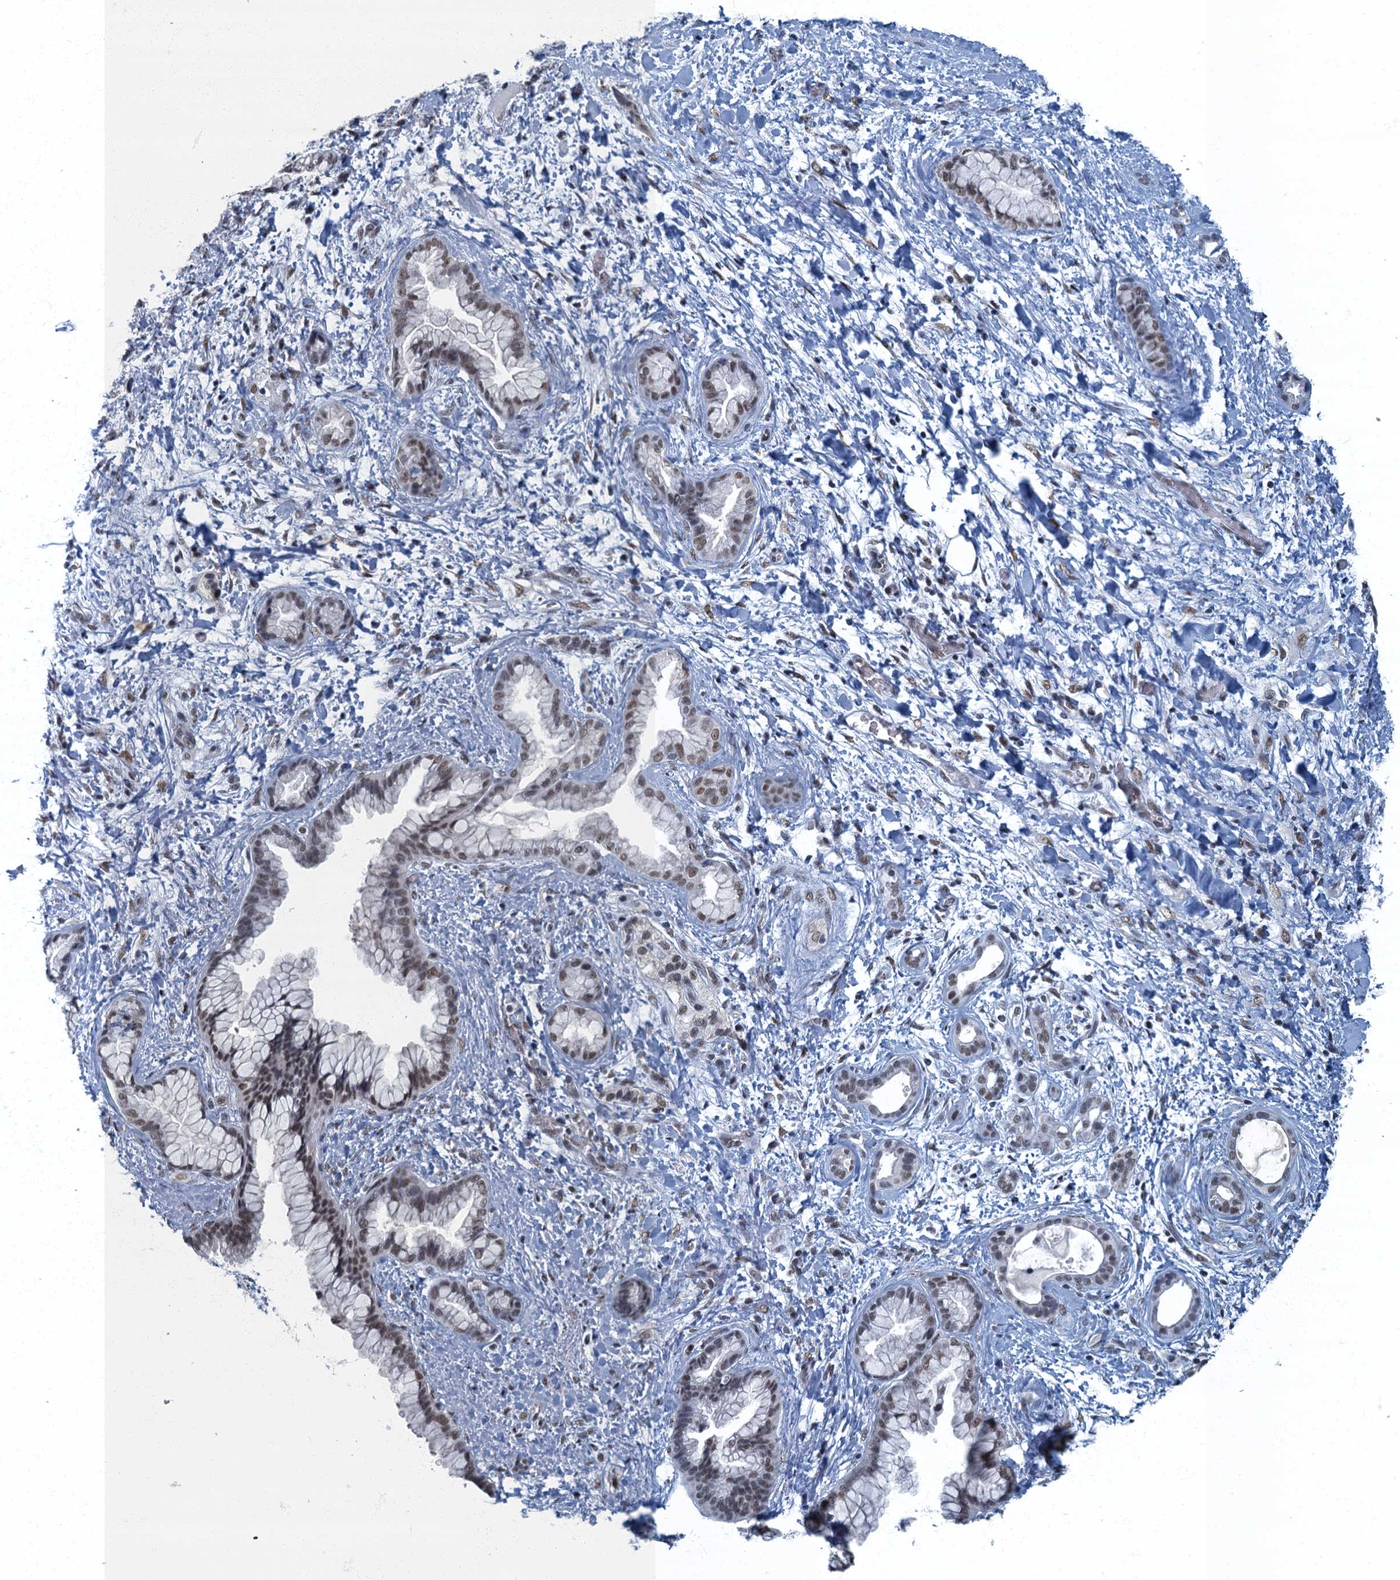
{"staining": {"intensity": "moderate", "quantity": ">75%", "location": "nuclear"}, "tissue": "pancreatic cancer", "cell_type": "Tumor cells", "image_type": "cancer", "snomed": [{"axis": "morphology", "description": "Adenocarcinoma, NOS"}, {"axis": "topography", "description": "Pancreas"}], "caption": "Human pancreatic cancer (adenocarcinoma) stained with a protein marker shows moderate staining in tumor cells.", "gene": "GADL1", "patient": {"sex": "female", "age": 78}}